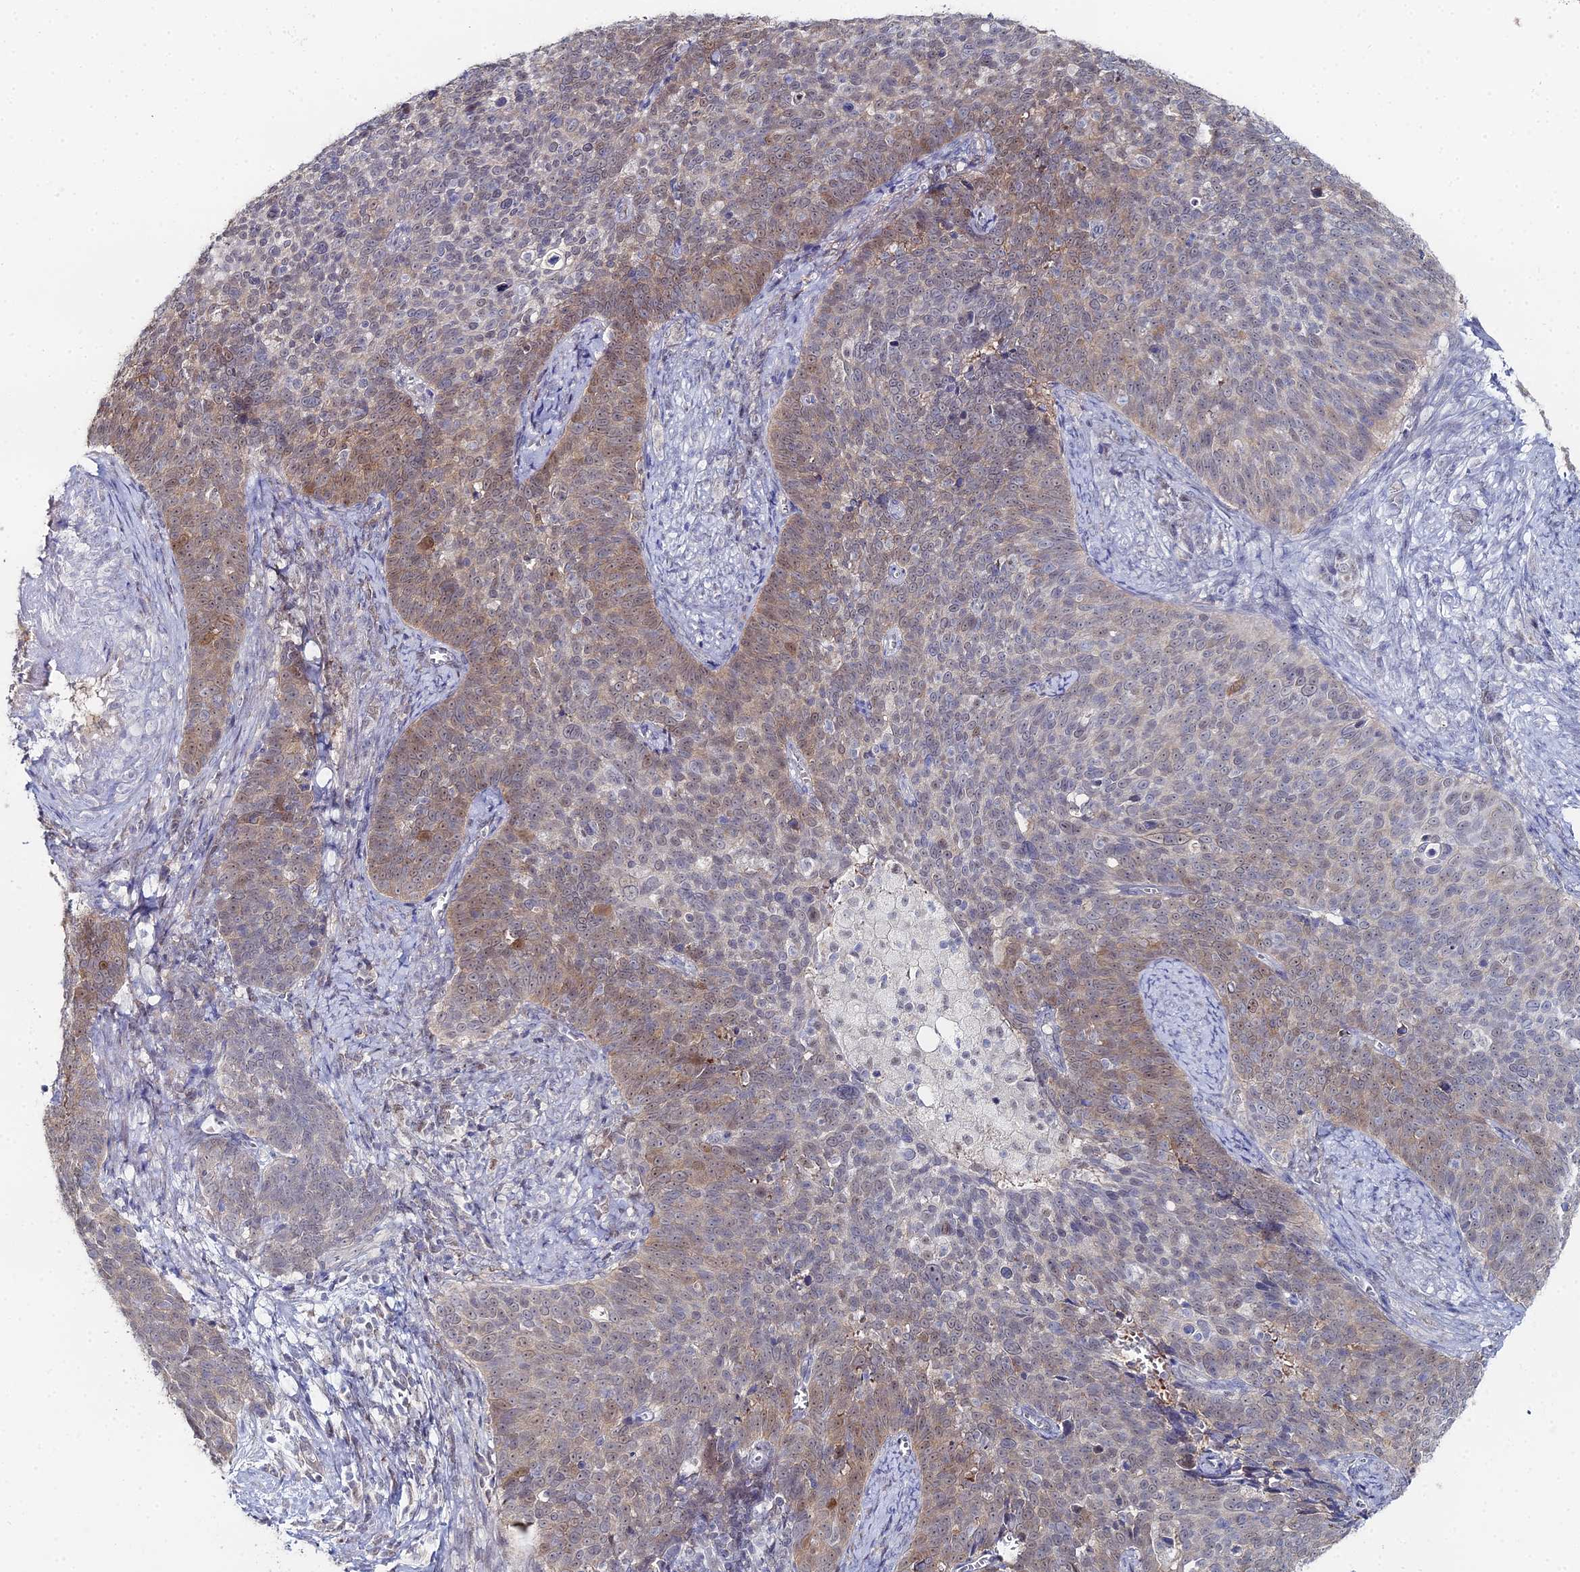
{"staining": {"intensity": "moderate", "quantity": "25%-75%", "location": "cytoplasmic/membranous"}, "tissue": "cervical cancer", "cell_type": "Tumor cells", "image_type": "cancer", "snomed": [{"axis": "morphology", "description": "Normal tissue, NOS"}, {"axis": "morphology", "description": "Squamous cell carcinoma, NOS"}, {"axis": "topography", "description": "Cervix"}], "caption": "There is medium levels of moderate cytoplasmic/membranous positivity in tumor cells of cervical cancer (squamous cell carcinoma), as demonstrated by immunohistochemical staining (brown color).", "gene": "THAP4", "patient": {"sex": "female", "age": 39}}